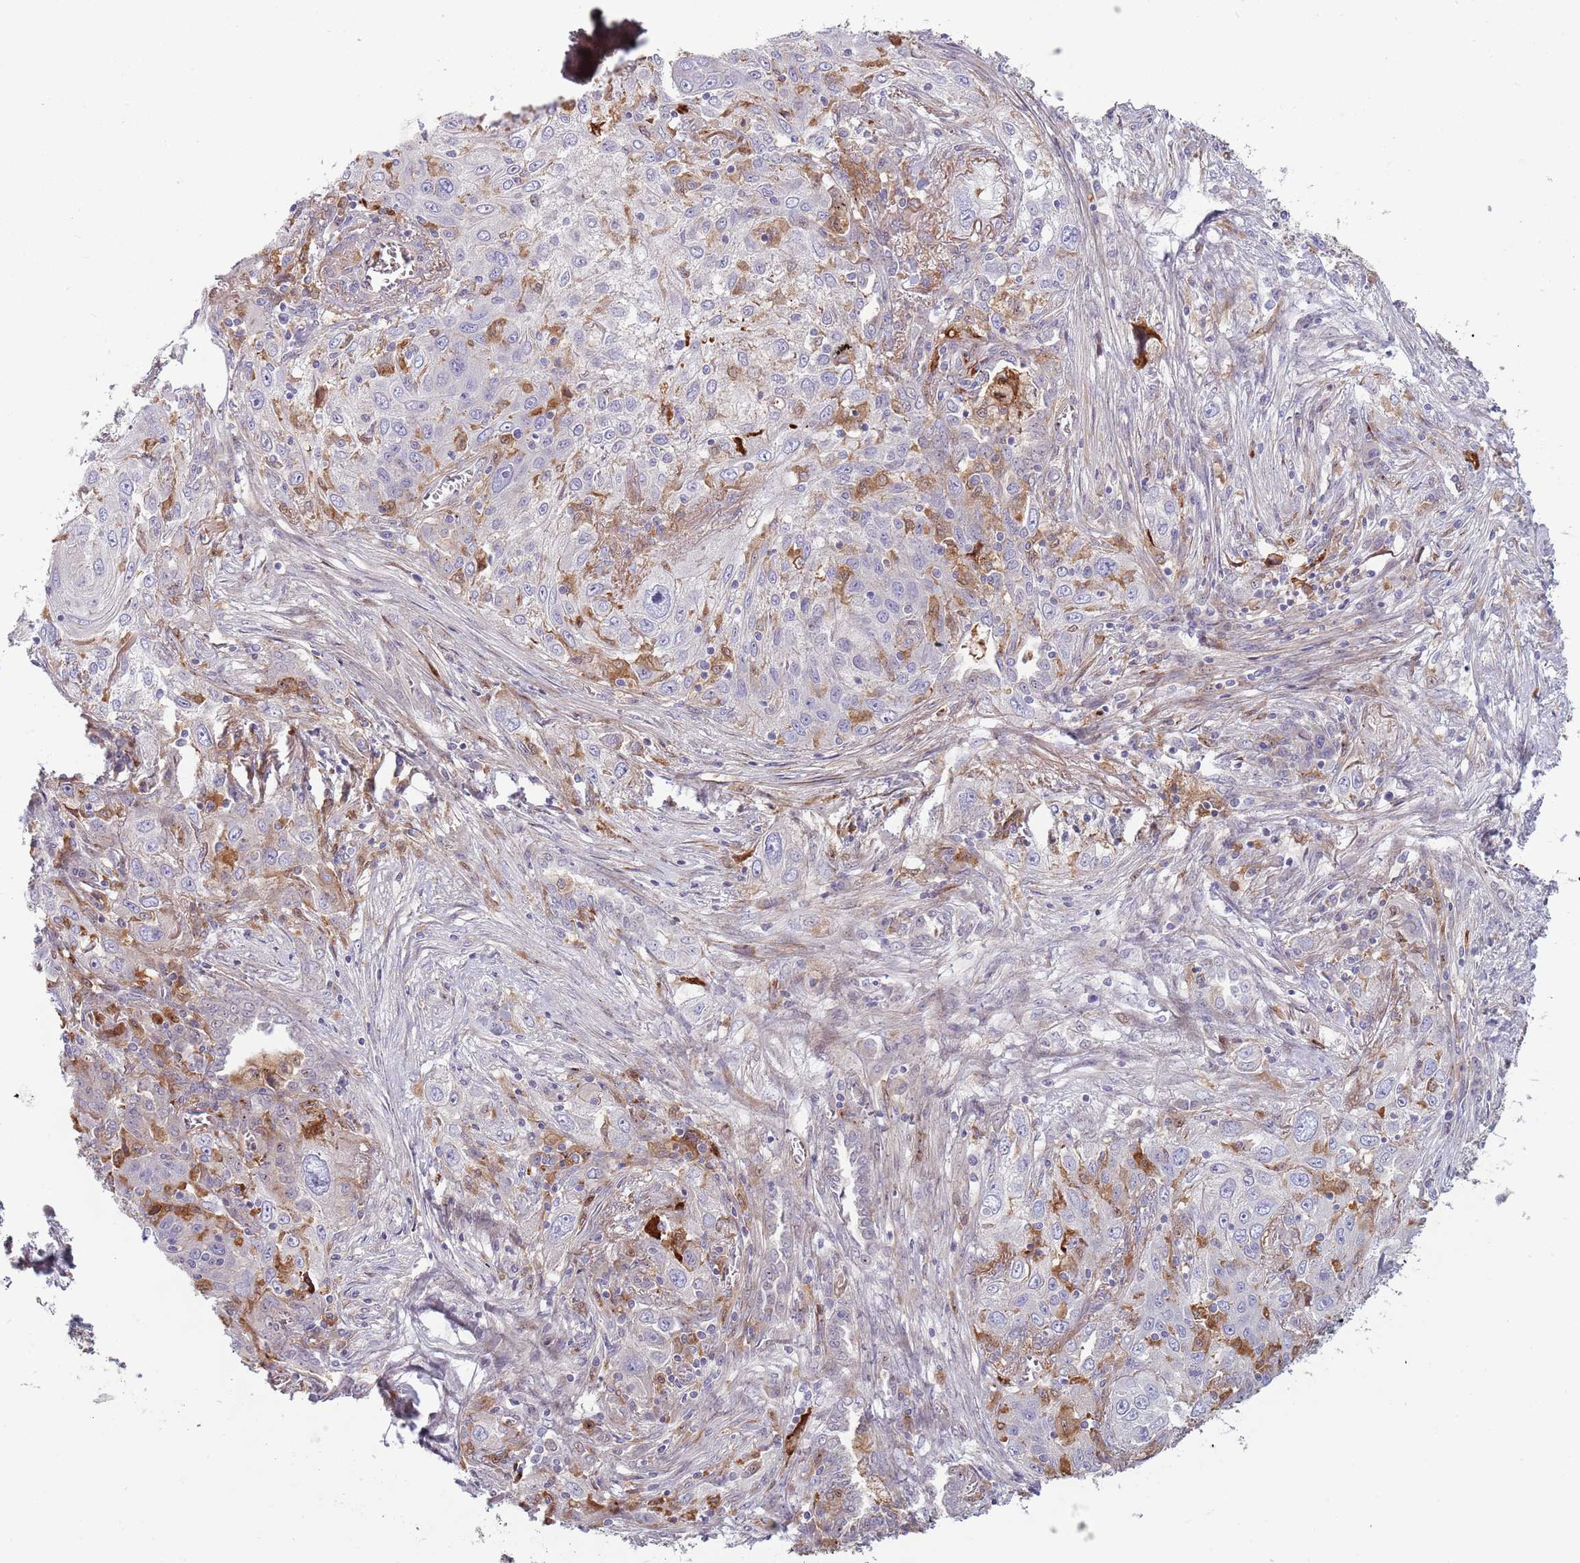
{"staining": {"intensity": "negative", "quantity": "none", "location": "none"}, "tissue": "lung cancer", "cell_type": "Tumor cells", "image_type": "cancer", "snomed": [{"axis": "morphology", "description": "Squamous cell carcinoma, NOS"}, {"axis": "topography", "description": "Lung"}], "caption": "Human lung cancer stained for a protein using immunohistochemistry reveals no positivity in tumor cells.", "gene": "NADK", "patient": {"sex": "female", "age": 69}}